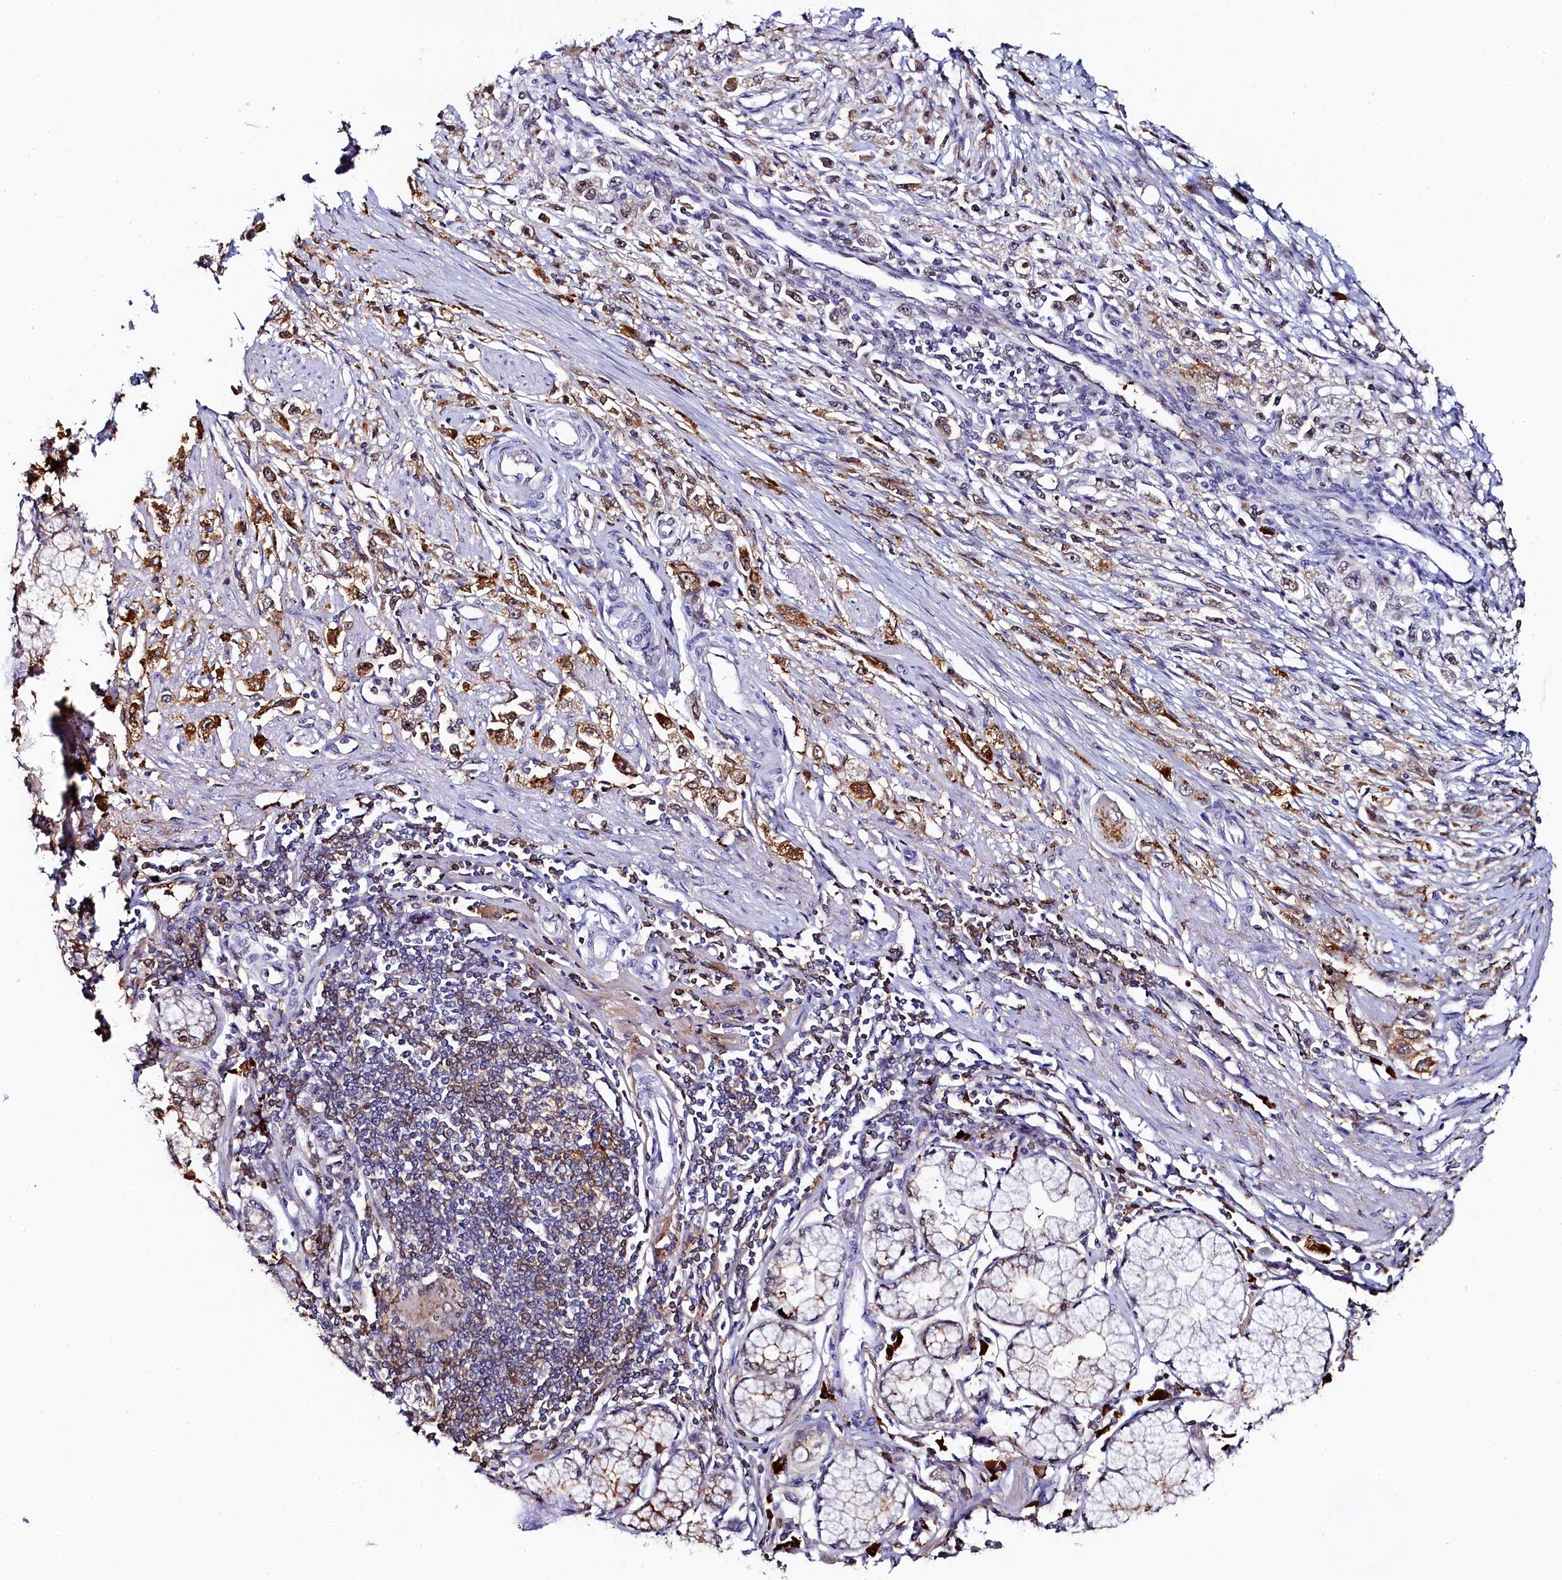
{"staining": {"intensity": "moderate", "quantity": ">75%", "location": "cytoplasmic/membranous"}, "tissue": "stomach cancer", "cell_type": "Tumor cells", "image_type": "cancer", "snomed": [{"axis": "morphology", "description": "Adenocarcinoma, NOS"}, {"axis": "topography", "description": "Stomach"}], "caption": "IHC (DAB (3,3'-diaminobenzidine)) staining of stomach cancer displays moderate cytoplasmic/membranous protein staining in about >75% of tumor cells.", "gene": "INTS14", "patient": {"sex": "female", "age": 59}}